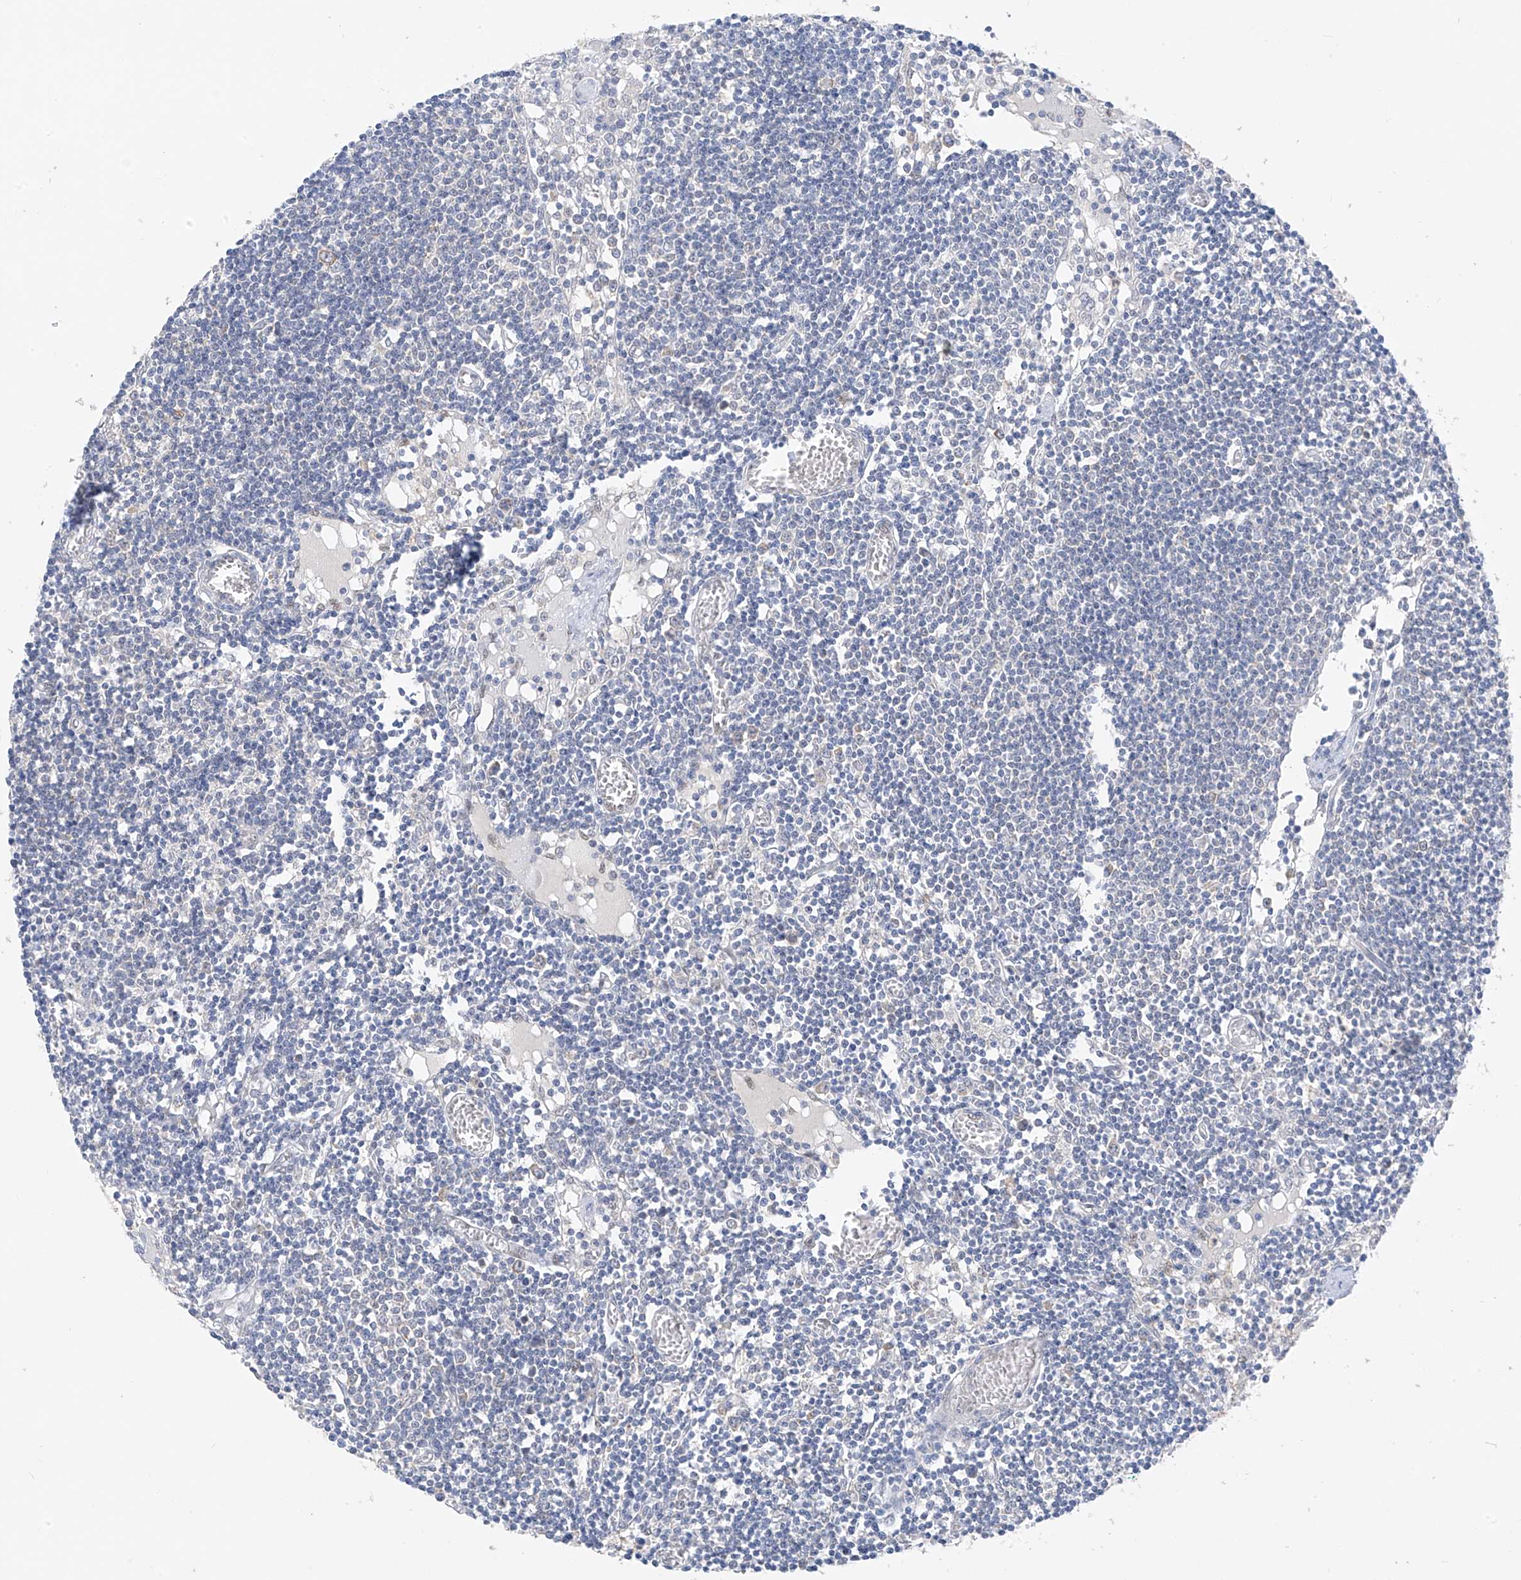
{"staining": {"intensity": "moderate", "quantity": "<25%", "location": "cytoplasmic/membranous"}, "tissue": "lymph node", "cell_type": "Germinal center cells", "image_type": "normal", "snomed": [{"axis": "morphology", "description": "Normal tissue, NOS"}, {"axis": "topography", "description": "Lymph node"}], "caption": "Immunohistochemical staining of benign lymph node displays <25% levels of moderate cytoplasmic/membranous protein positivity in about <25% of germinal center cells.", "gene": "RPL4", "patient": {"sex": "female", "age": 11}}